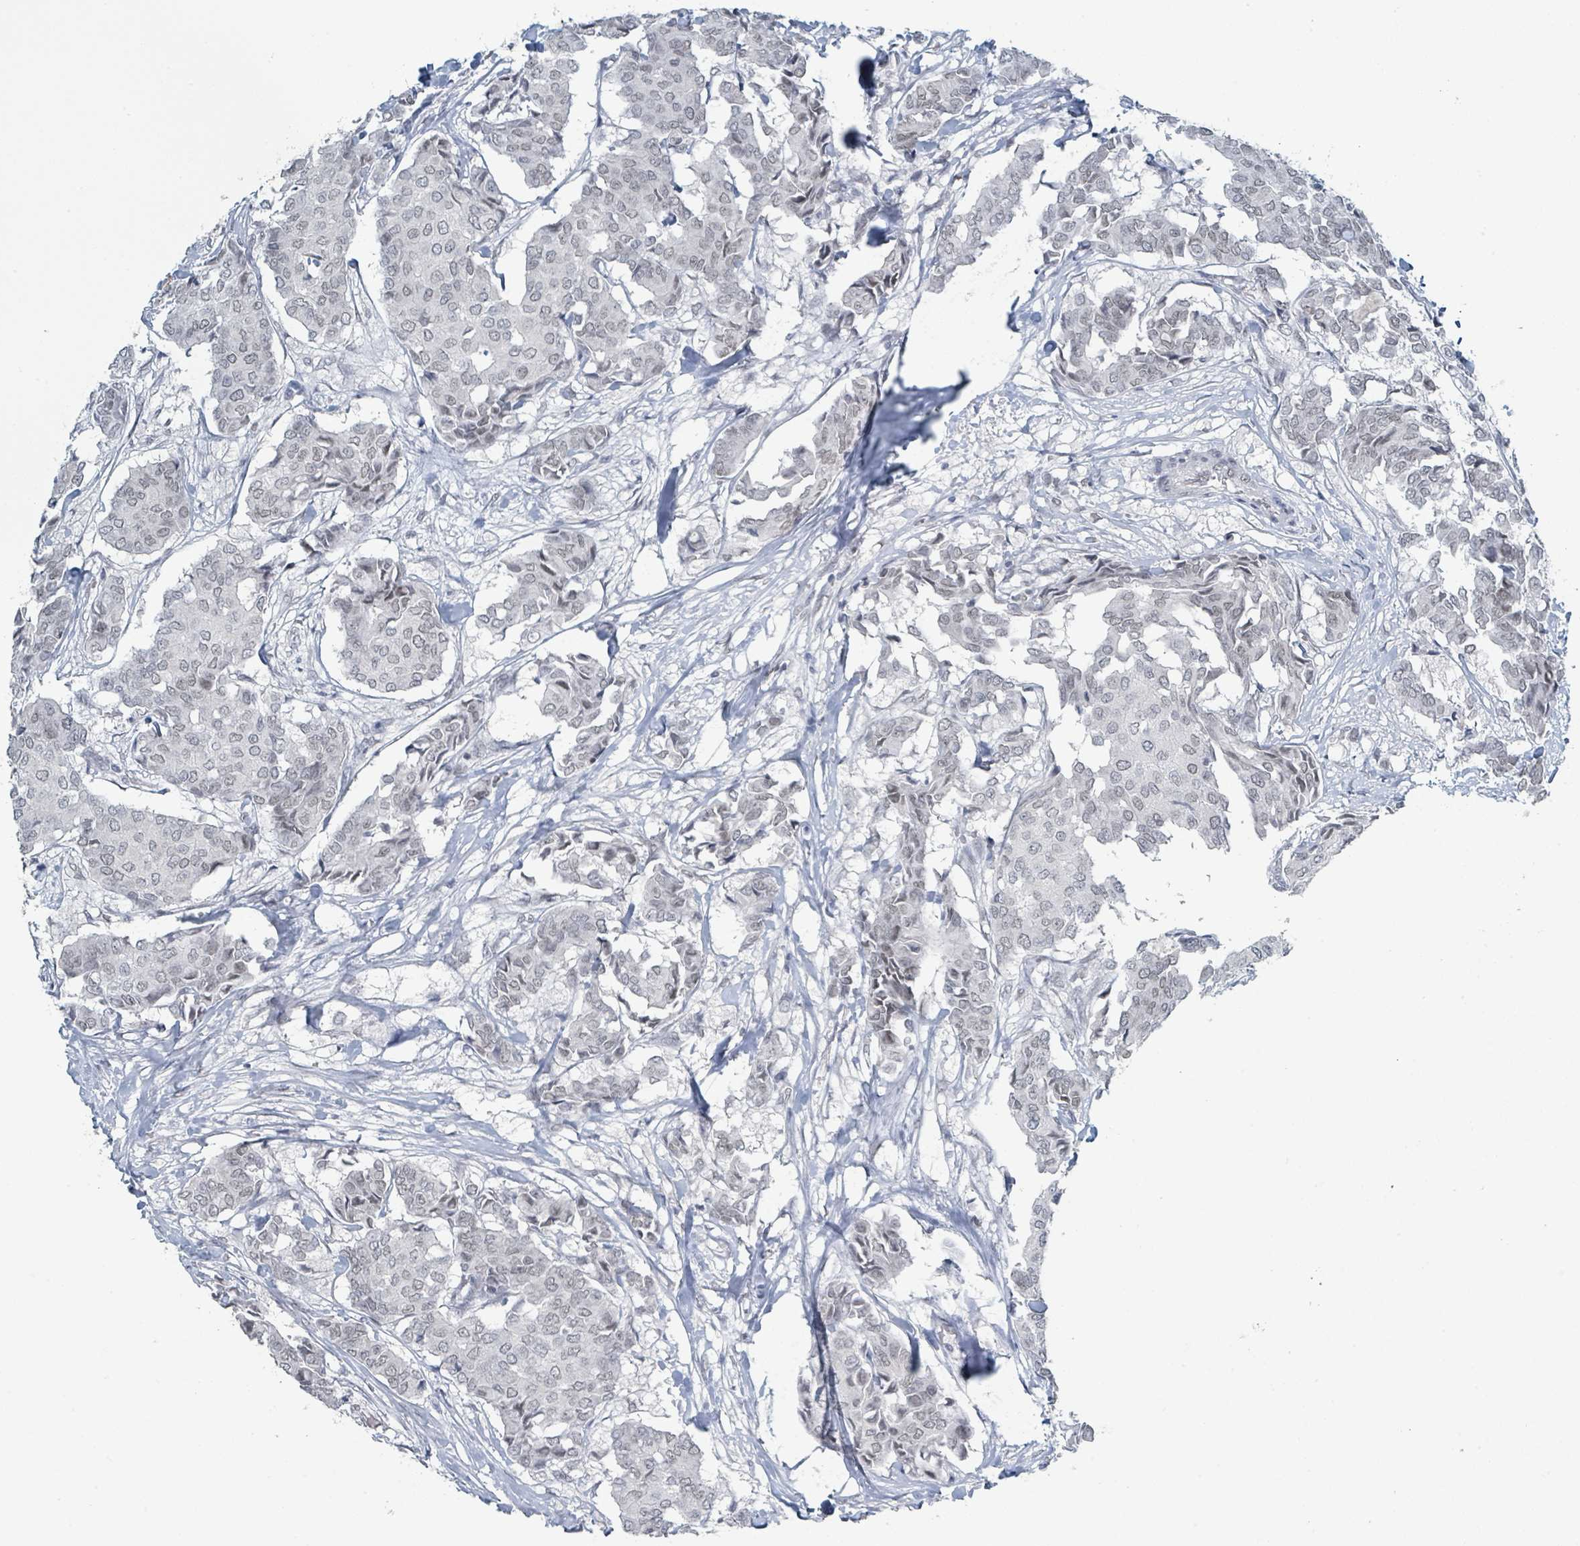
{"staining": {"intensity": "weak", "quantity": ">75%", "location": "nuclear"}, "tissue": "breast cancer", "cell_type": "Tumor cells", "image_type": "cancer", "snomed": [{"axis": "morphology", "description": "Duct carcinoma"}, {"axis": "topography", "description": "Breast"}], "caption": "IHC photomicrograph of neoplastic tissue: intraductal carcinoma (breast) stained using IHC demonstrates low levels of weak protein expression localized specifically in the nuclear of tumor cells, appearing as a nuclear brown color.", "gene": "EHMT2", "patient": {"sex": "female", "age": 75}}